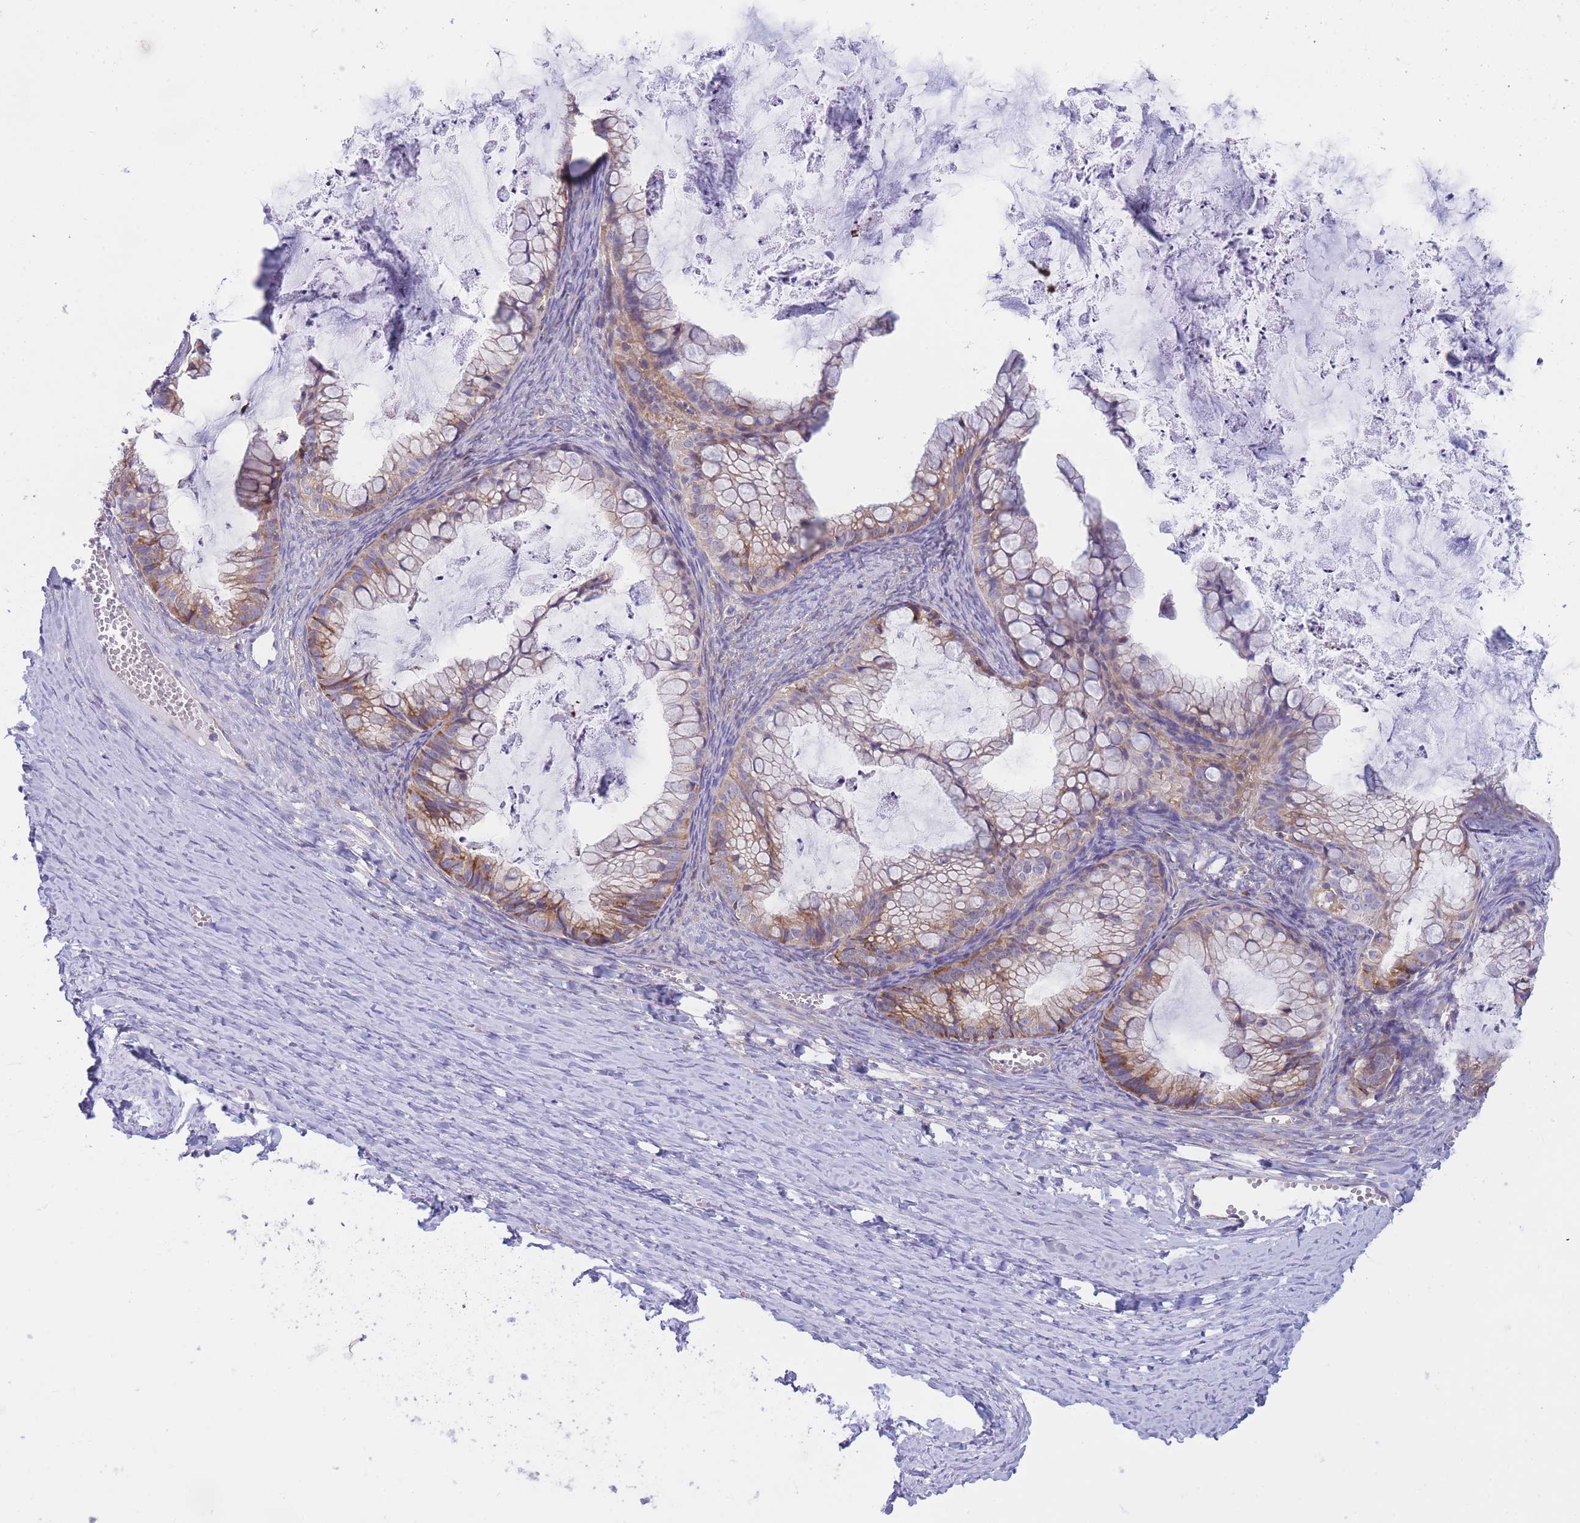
{"staining": {"intensity": "moderate", "quantity": "25%-75%", "location": "cytoplasmic/membranous"}, "tissue": "ovarian cancer", "cell_type": "Tumor cells", "image_type": "cancer", "snomed": [{"axis": "morphology", "description": "Cystadenocarcinoma, mucinous, NOS"}, {"axis": "topography", "description": "Ovary"}], "caption": "A brown stain shows moderate cytoplasmic/membranous expression of a protein in human ovarian cancer (mucinous cystadenocarcinoma) tumor cells.", "gene": "SH2B2", "patient": {"sex": "female", "age": 35}}